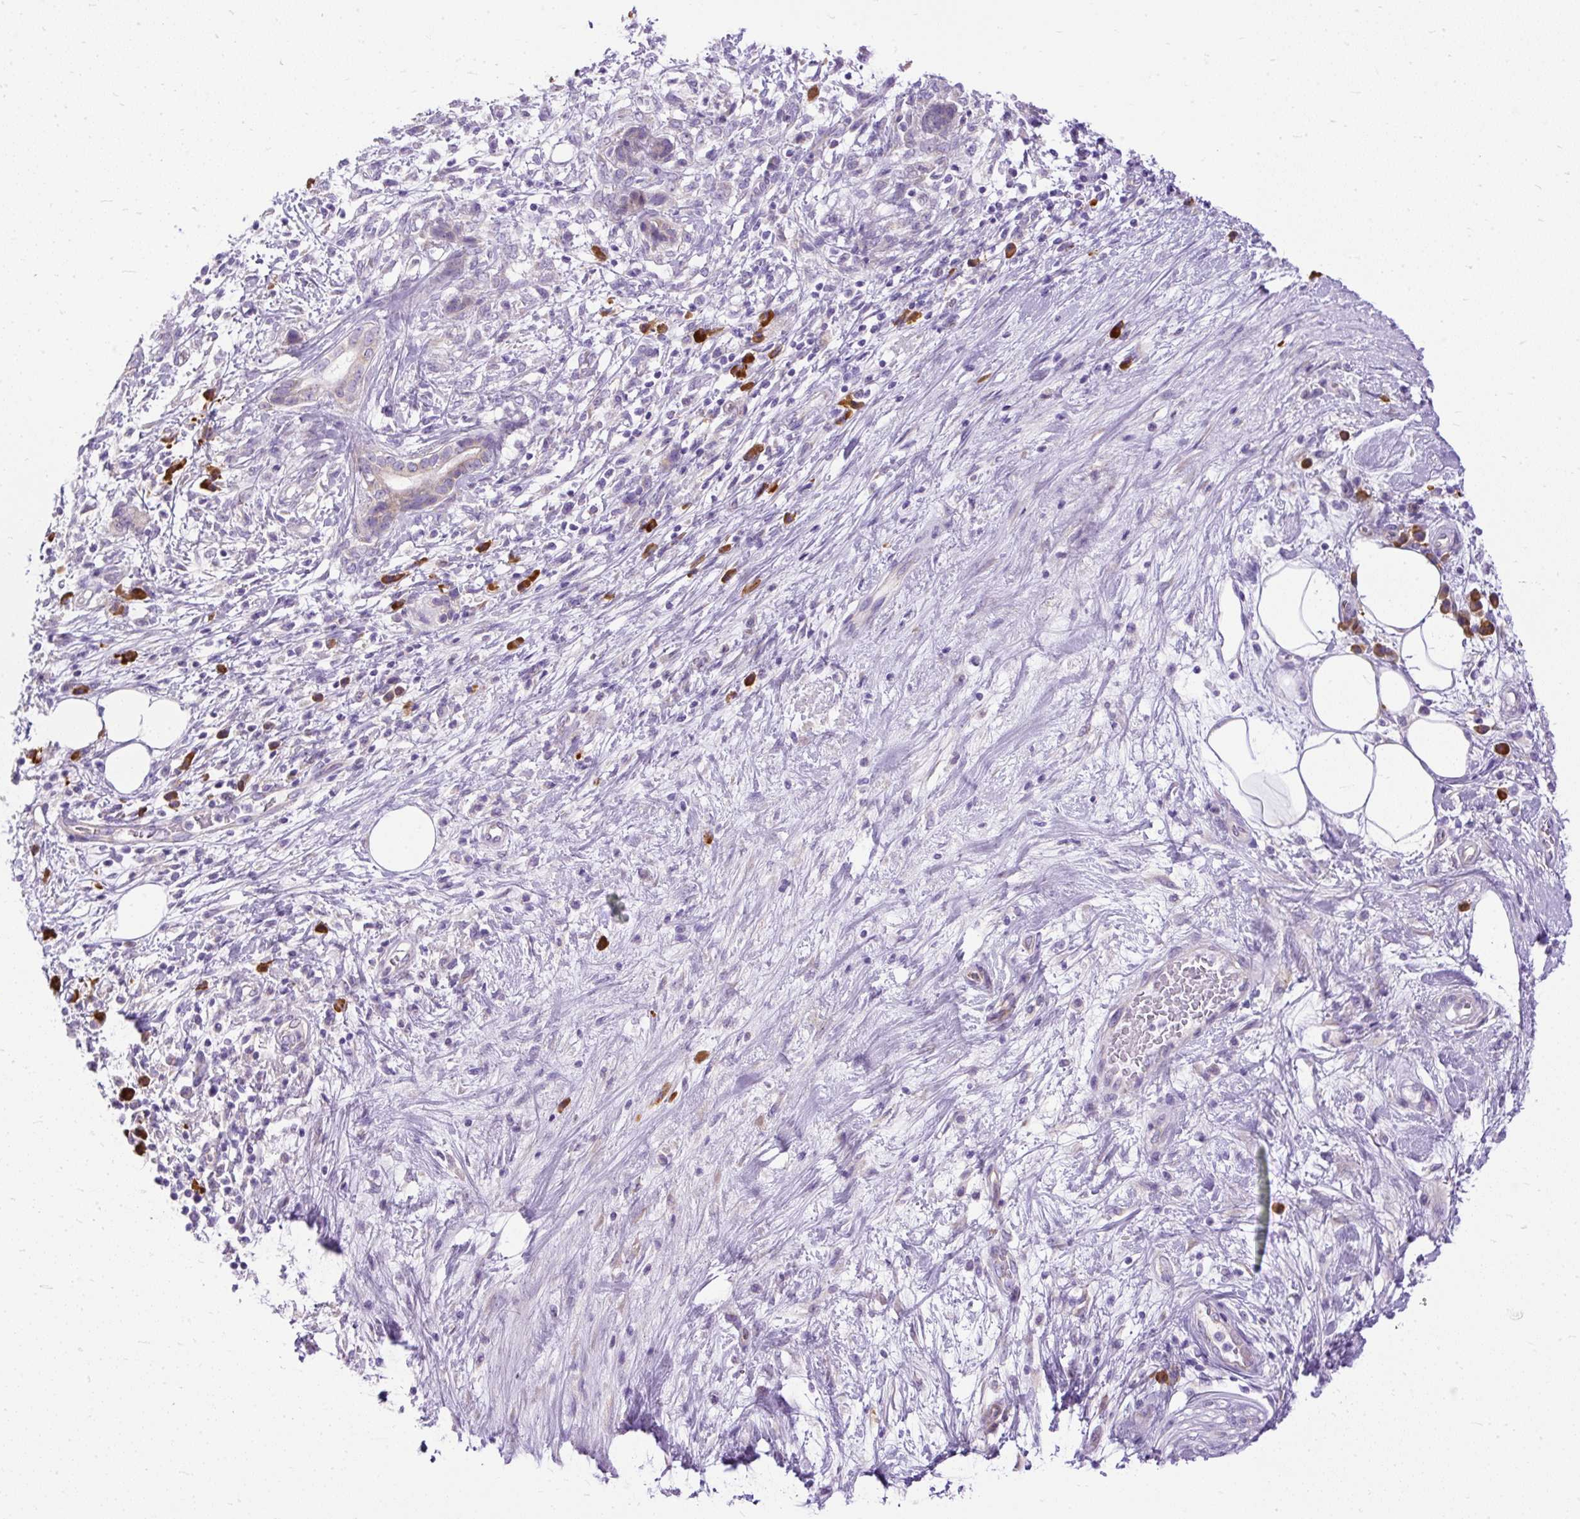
{"staining": {"intensity": "negative", "quantity": "none", "location": "none"}, "tissue": "pancreatic cancer", "cell_type": "Tumor cells", "image_type": "cancer", "snomed": [{"axis": "morphology", "description": "Adenocarcinoma, NOS"}, {"axis": "topography", "description": "Pancreas"}], "caption": "Protein analysis of pancreatic cancer displays no significant positivity in tumor cells.", "gene": "SYBU", "patient": {"sex": "female", "age": 73}}